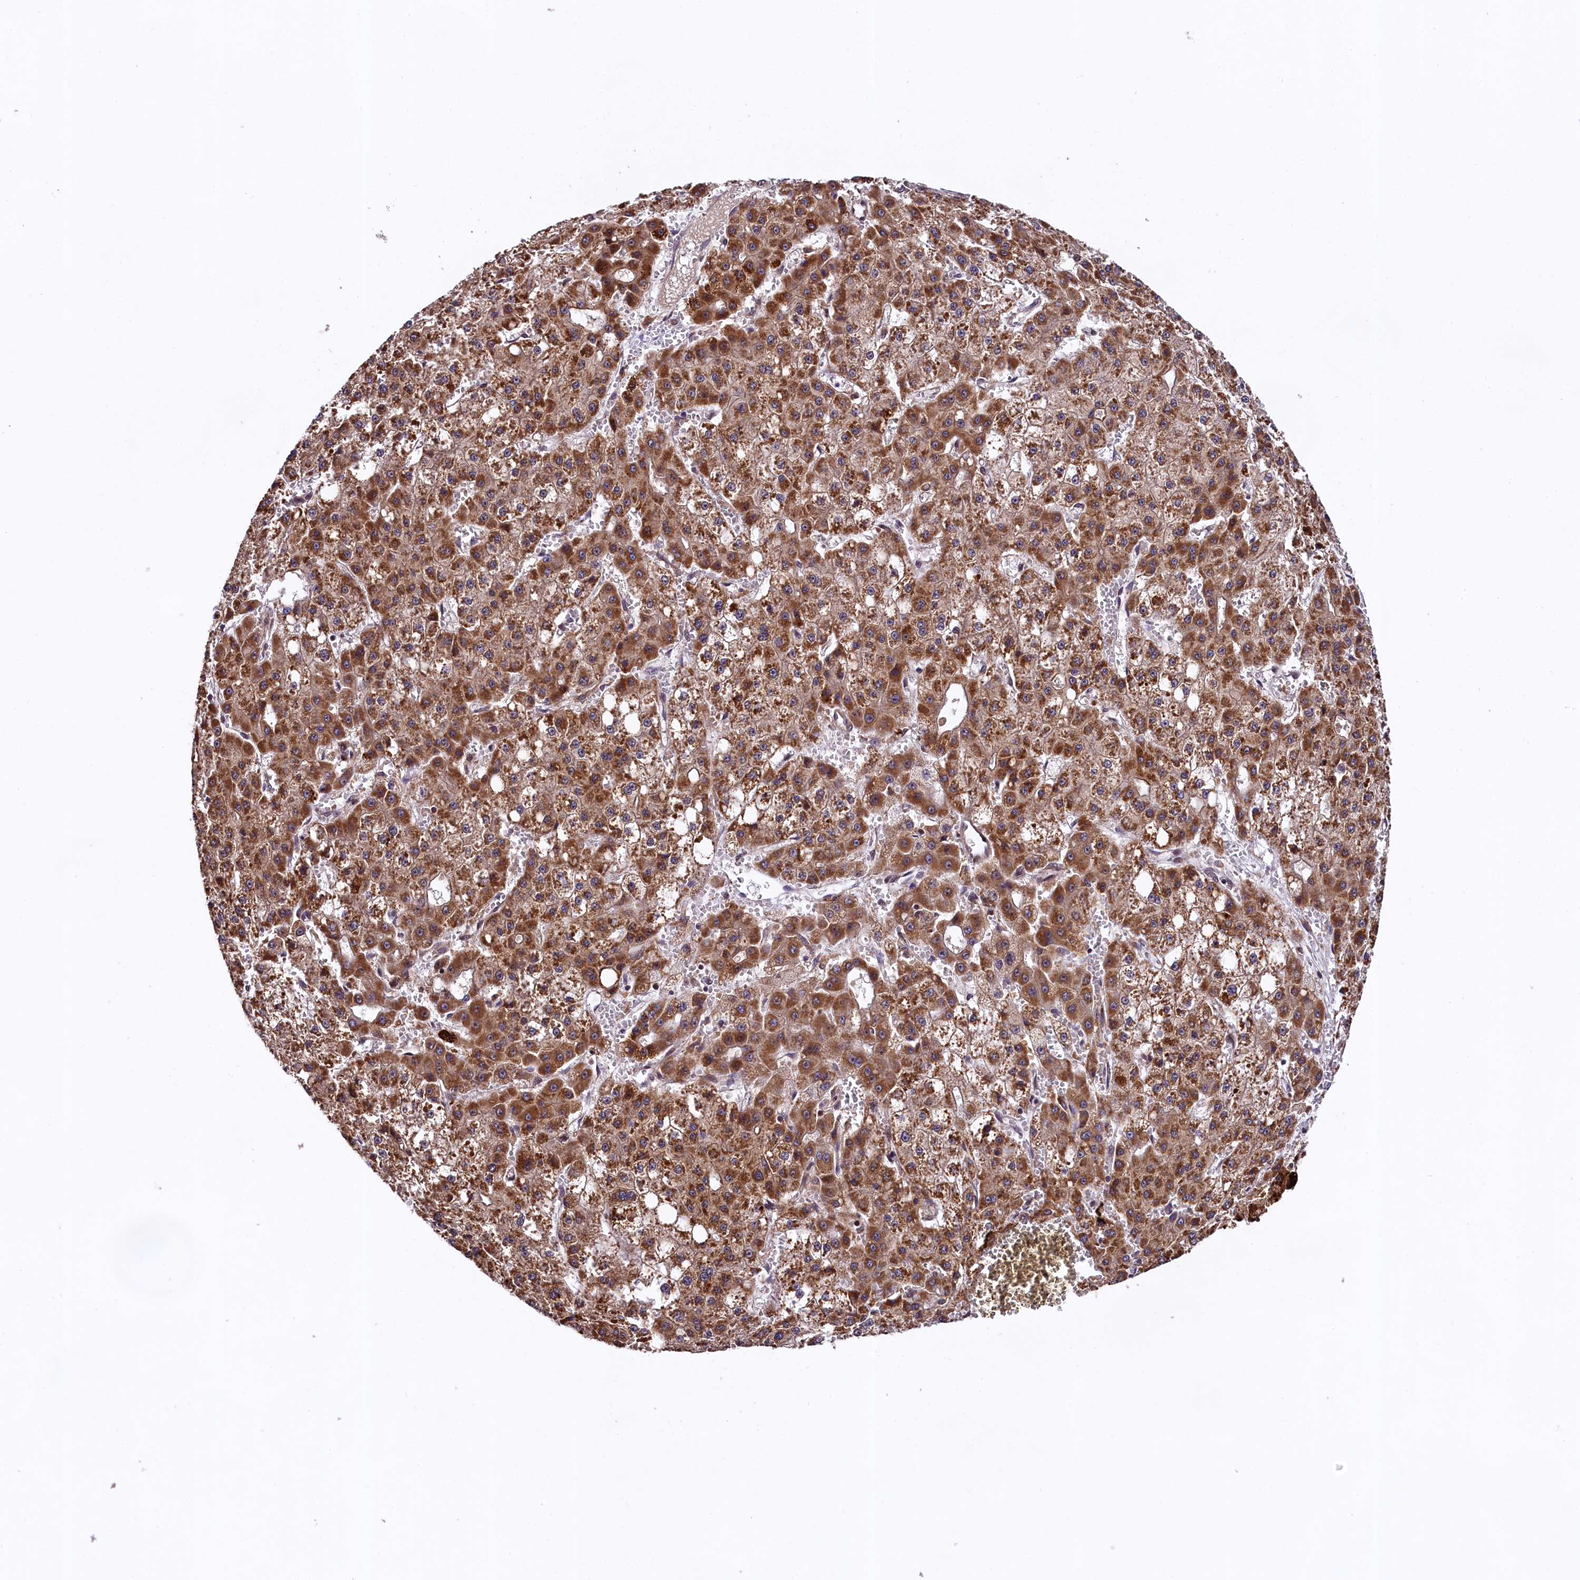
{"staining": {"intensity": "strong", "quantity": ">75%", "location": "cytoplasmic/membranous"}, "tissue": "liver cancer", "cell_type": "Tumor cells", "image_type": "cancer", "snomed": [{"axis": "morphology", "description": "Carcinoma, Hepatocellular, NOS"}, {"axis": "topography", "description": "Liver"}], "caption": "Immunohistochemistry (IHC) histopathology image of neoplastic tissue: human liver cancer (hepatocellular carcinoma) stained using IHC displays high levels of strong protein expression localized specifically in the cytoplasmic/membranous of tumor cells, appearing as a cytoplasmic/membranous brown color.", "gene": "DOHH", "patient": {"sex": "male", "age": 47}}